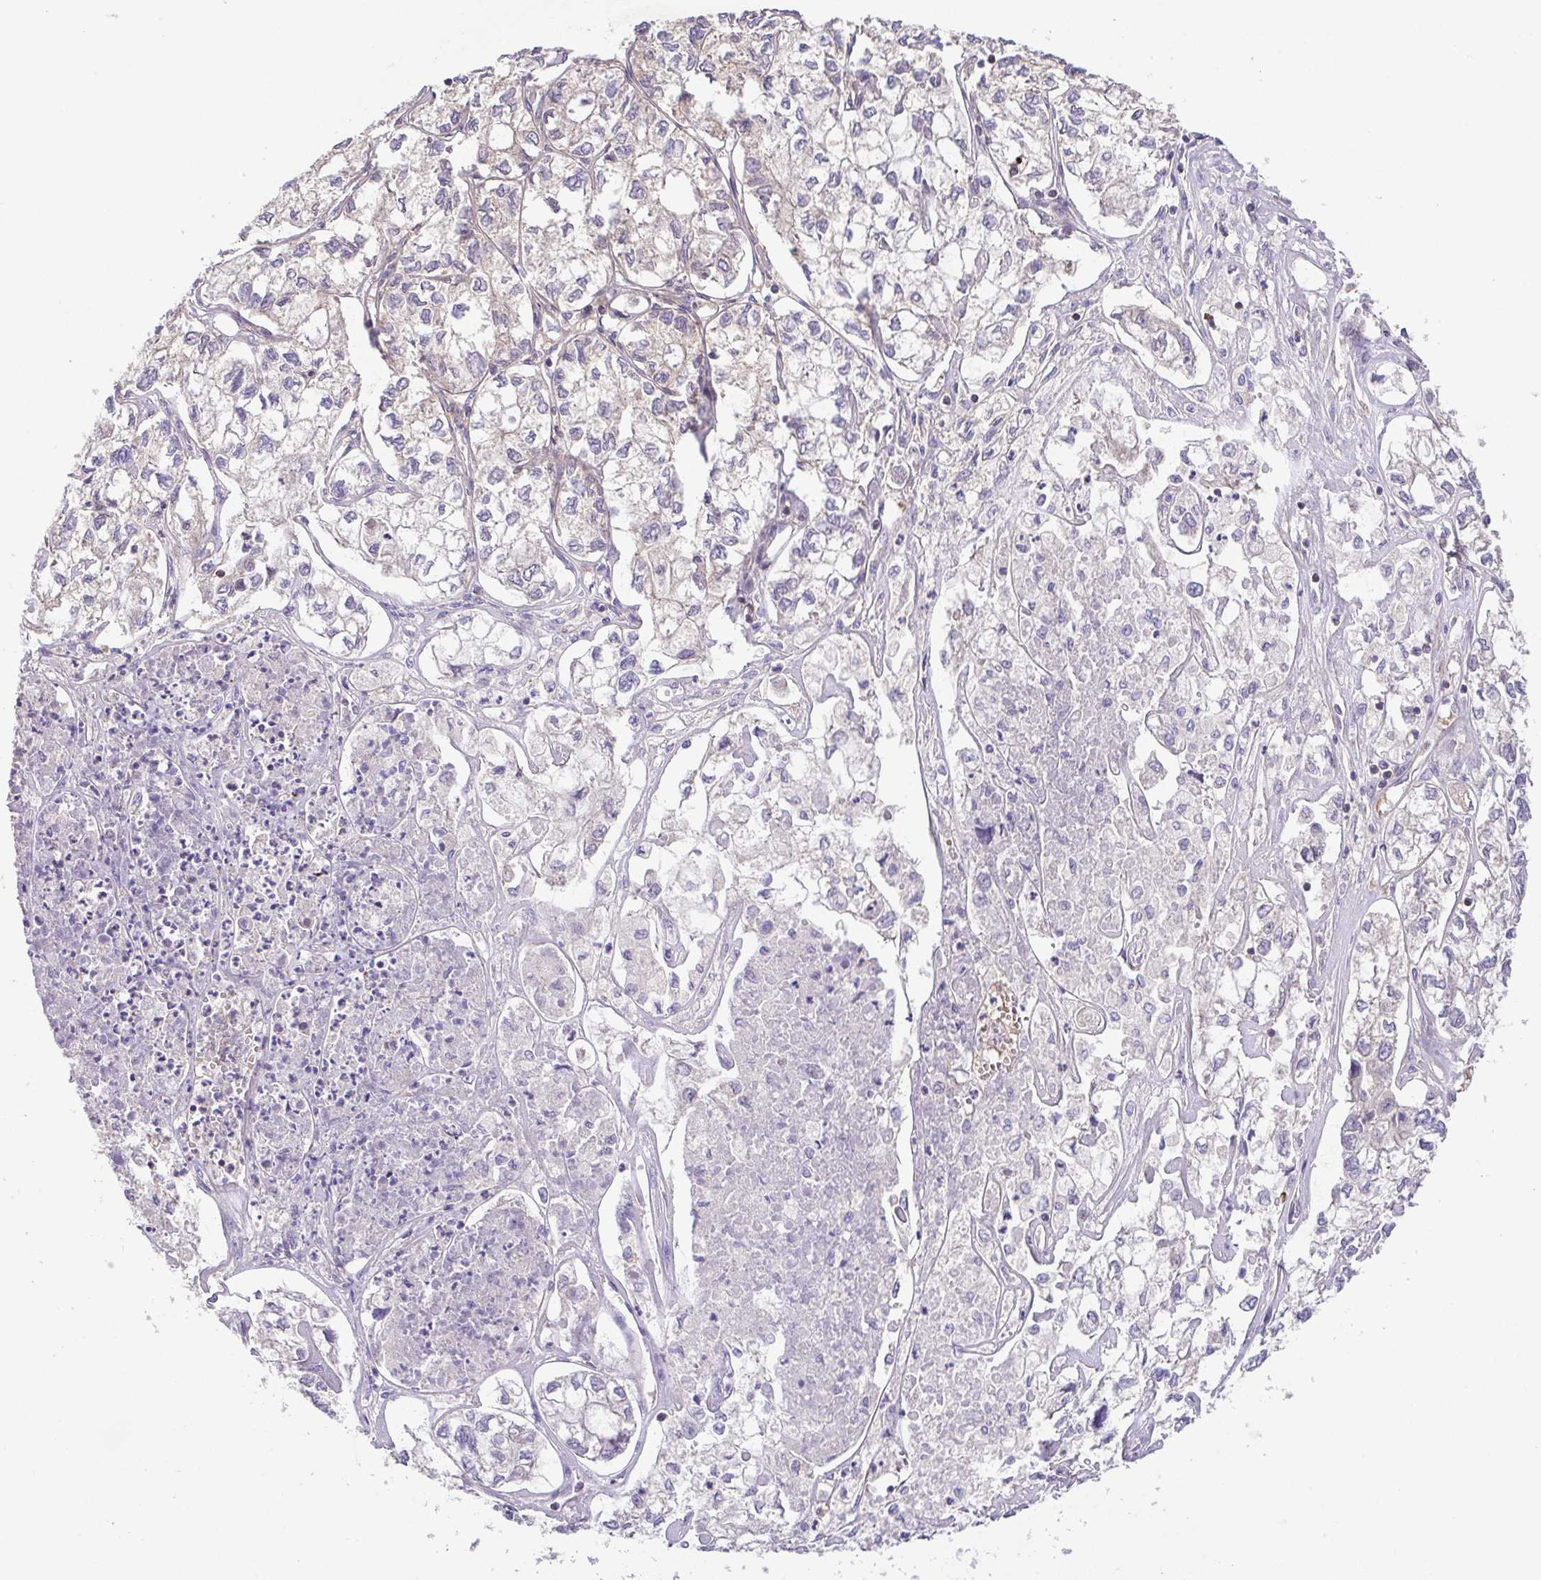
{"staining": {"intensity": "weak", "quantity": "<25%", "location": "cytoplasmic/membranous"}, "tissue": "ovarian cancer", "cell_type": "Tumor cells", "image_type": "cancer", "snomed": [{"axis": "morphology", "description": "Carcinoma, endometroid"}, {"axis": "topography", "description": "Ovary"}], "caption": "Ovarian cancer (endometroid carcinoma) was stained to show a protein in brown. There is no significant positivity in tumor cells.", "gene": "IDE", "patient": {"sex": "female", "age": 64}}